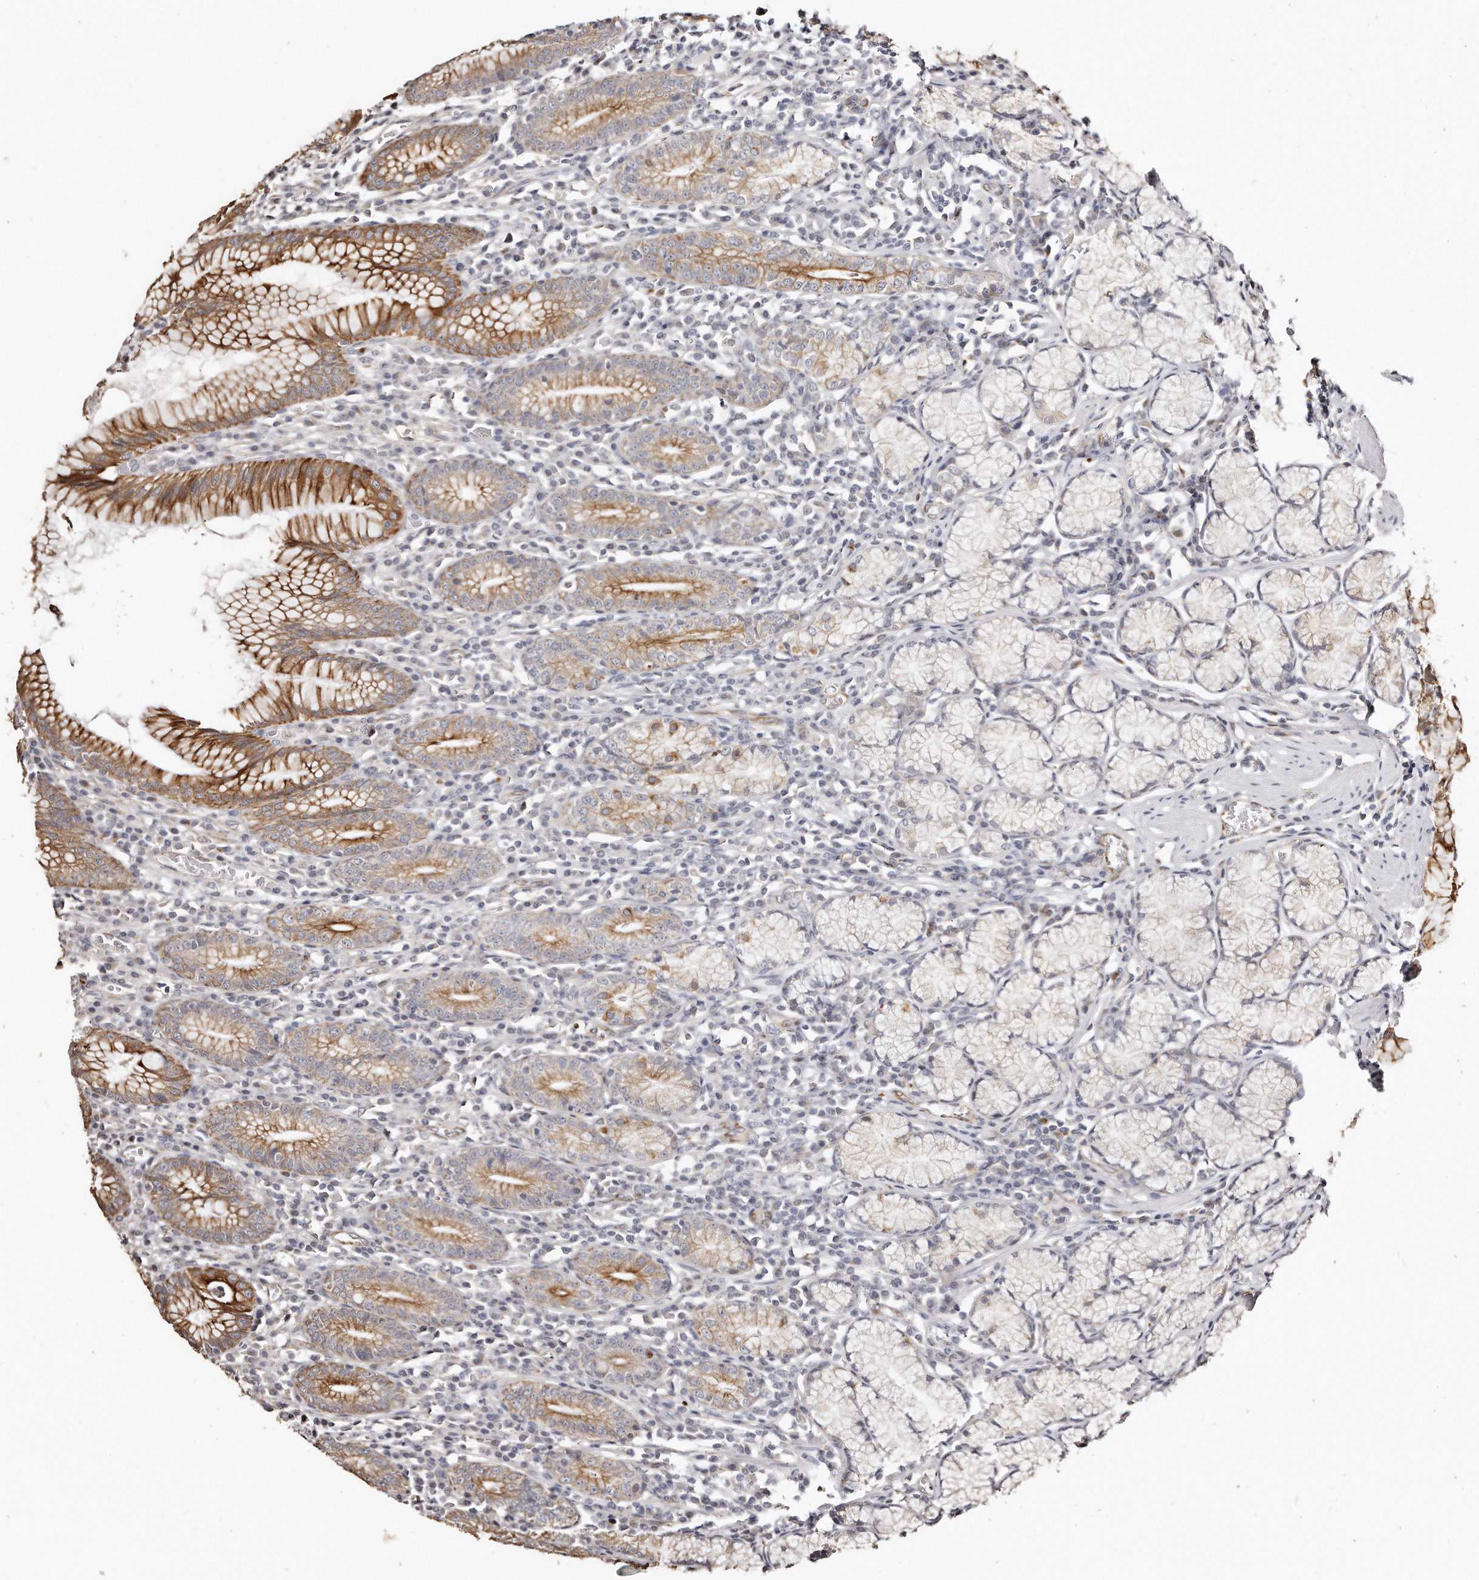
{"staining": {"intensity": "strong", "quantity": "25%-75%", "location": "cytoplasmic/membranous"}, "tissue": "stomach", "cell_type": "Glandular cells", "image_type": "normal", "snomed": [{"axis": "morphology", "description": "Normal tissue, NOS"}, {"axis": "topography", "description": "Stomach"}], "caption": "Immunohistochemical staining of benign stomach displays high levels of strong cytoplasmic/membranous staining in approximately 25%-75% of glandular cells. The protein of interest is shown in brown color, while the nuclei are stained blue.", "gene": "ZYG11A", "patient": {"sex": "male", "age": 55}}